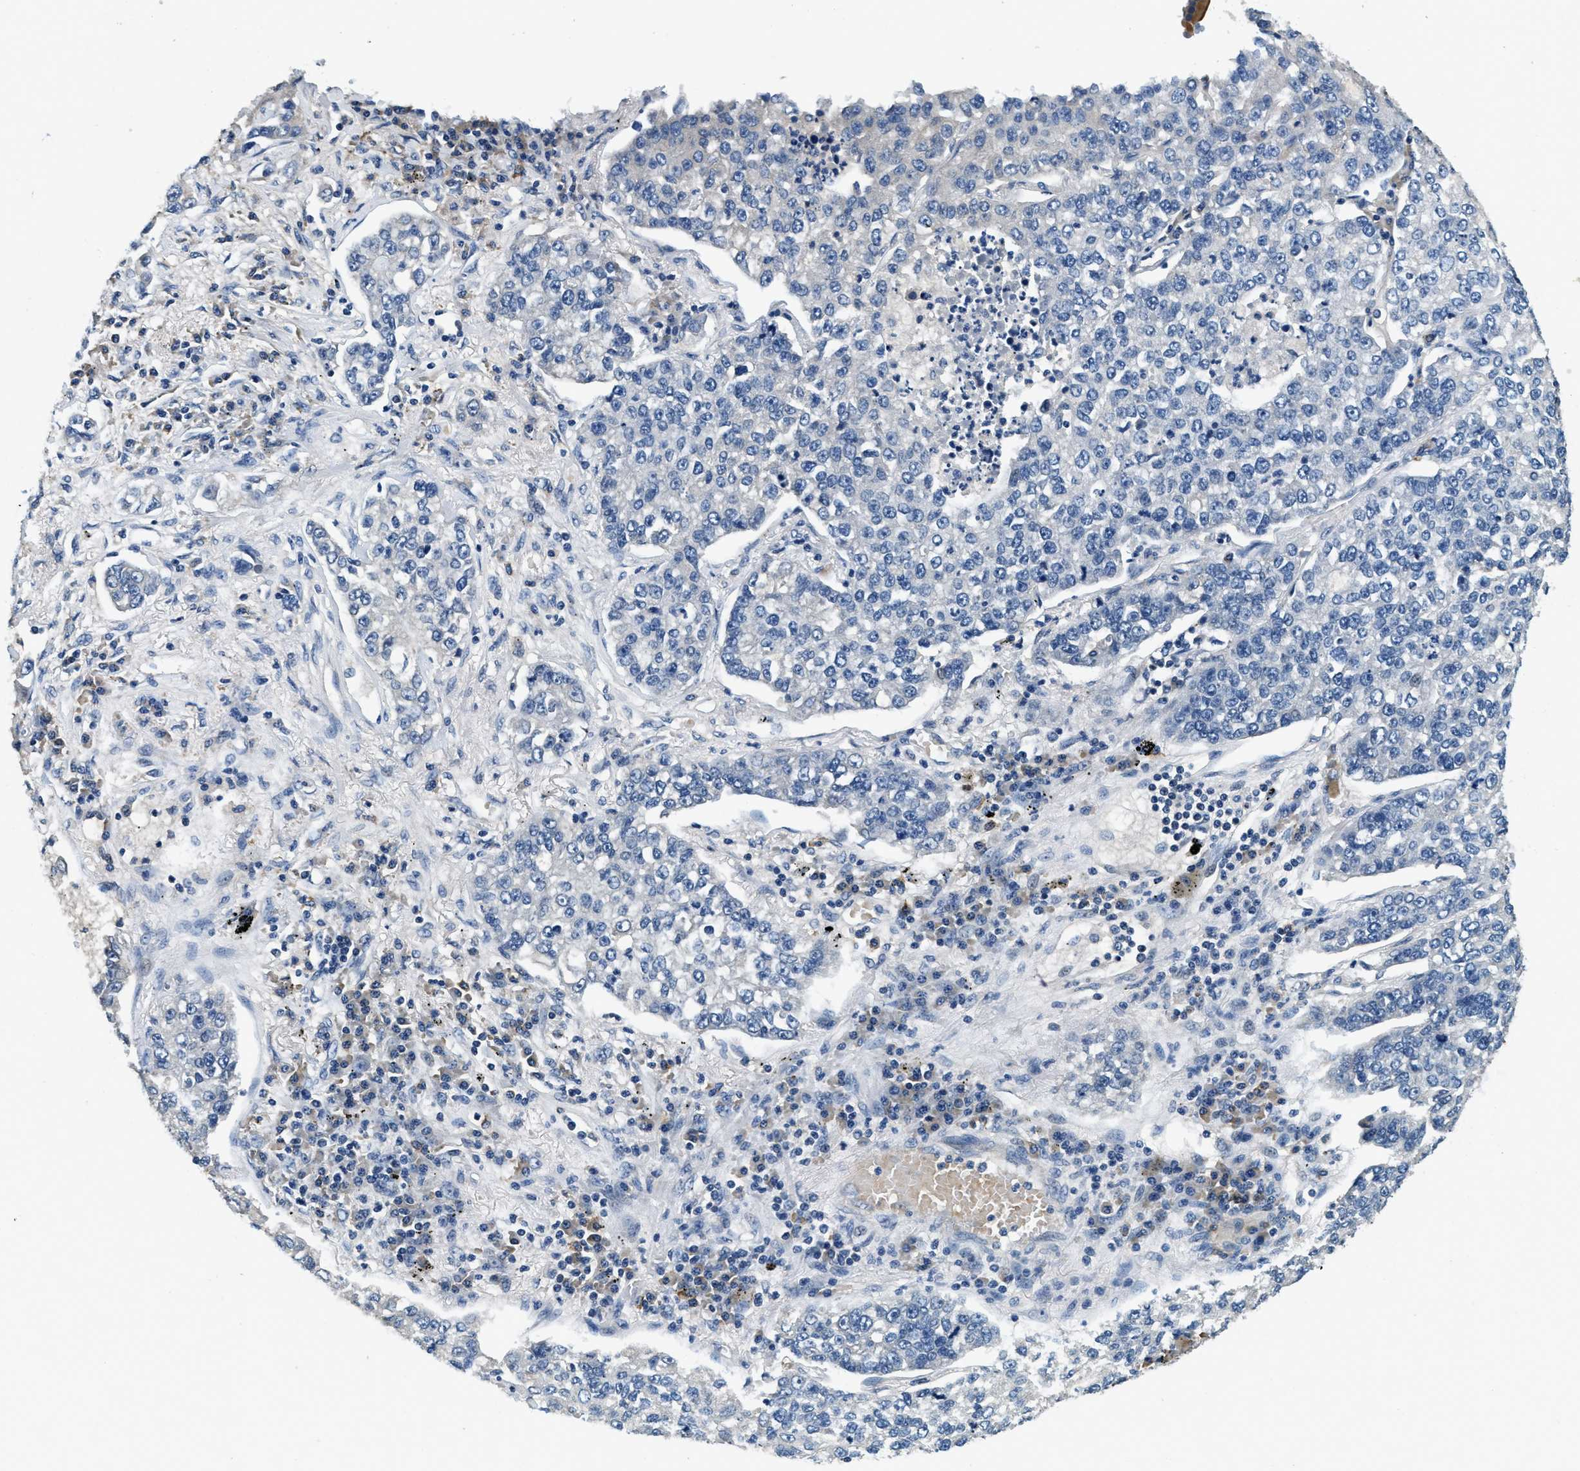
{"staining": {"intensity": "negative", "quantity": "none", "location": "none"}, "tissue": "lung cancer", "cell_type": "Tumor cells", "image_type": "cancer", "snomed": [{"axis": "morphology", "description": "Adenocarcinoma, NOS"}, {"axis": "topography", "description": "Lung"}], "caption": "IHC image of lung adenocarcinoma stained for a protein (brown), which reveals no staining in tumor cells.", "gene": "ALDH3A2", "patient": {"sex": "male", "age": 49}}